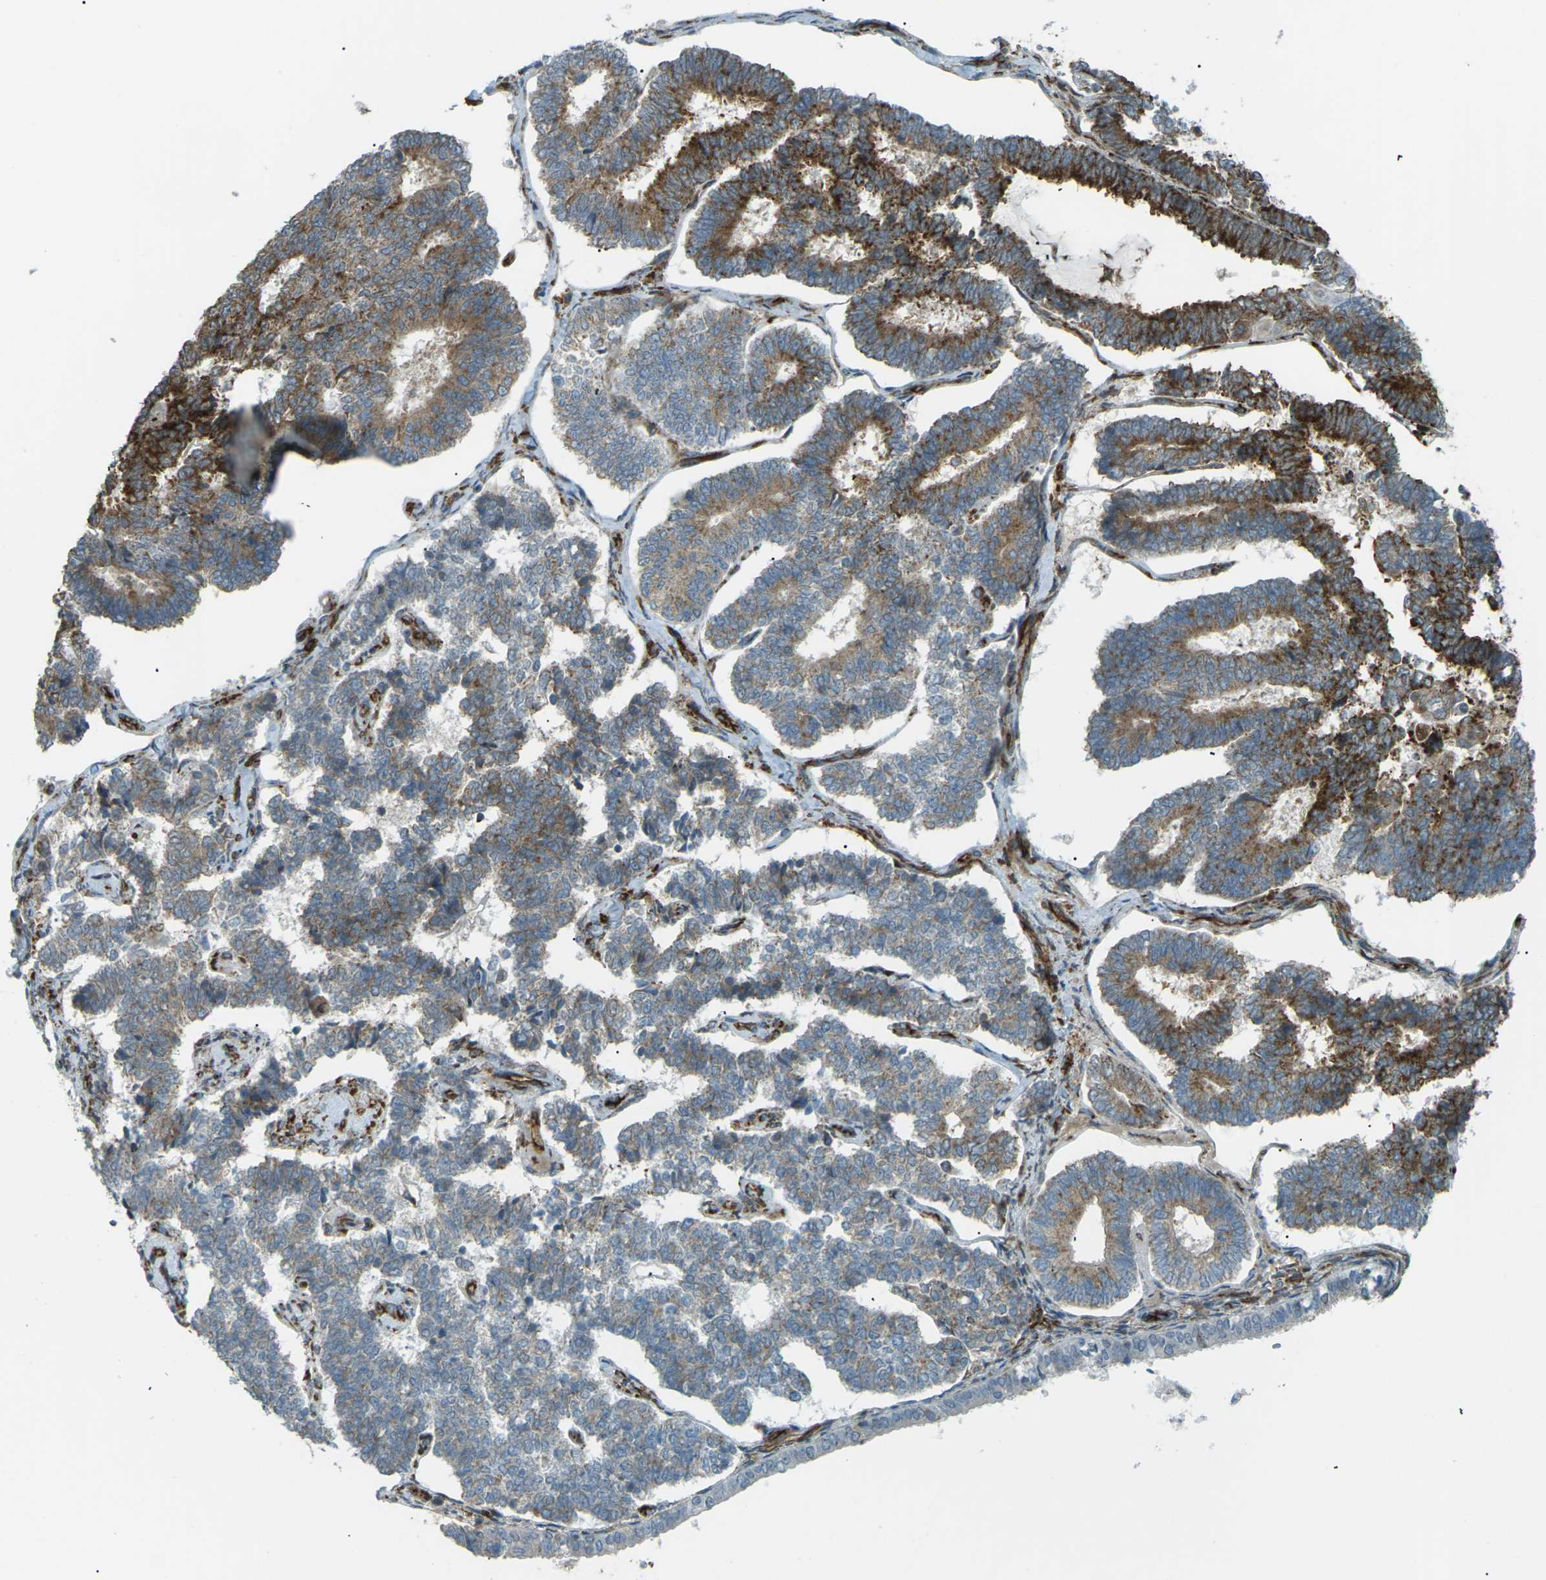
{"staining": {"intensity": "strong", "quantity": "<25%", "location": "cytoplasmic/membranous"}, "tissue": "endometrial cancer", "cell_type": "Tumor cells", "image_type": "cancer", "snomed": [{"axis": "morphology", "description": "Adenocarcinoma, NOS"}, {"axis": "topography", "description": "Endometrium"}], "caption": "Tumor cells show medium levels of strong cytoplasmic/membranous staining in about <25% of cells in endometrial adenocarcinoma. (brown staining indicates protein expression, while blue staining denotes nuclei).", "gene": "S1PR1", "patient": {"sex": "female", "age": 70}}